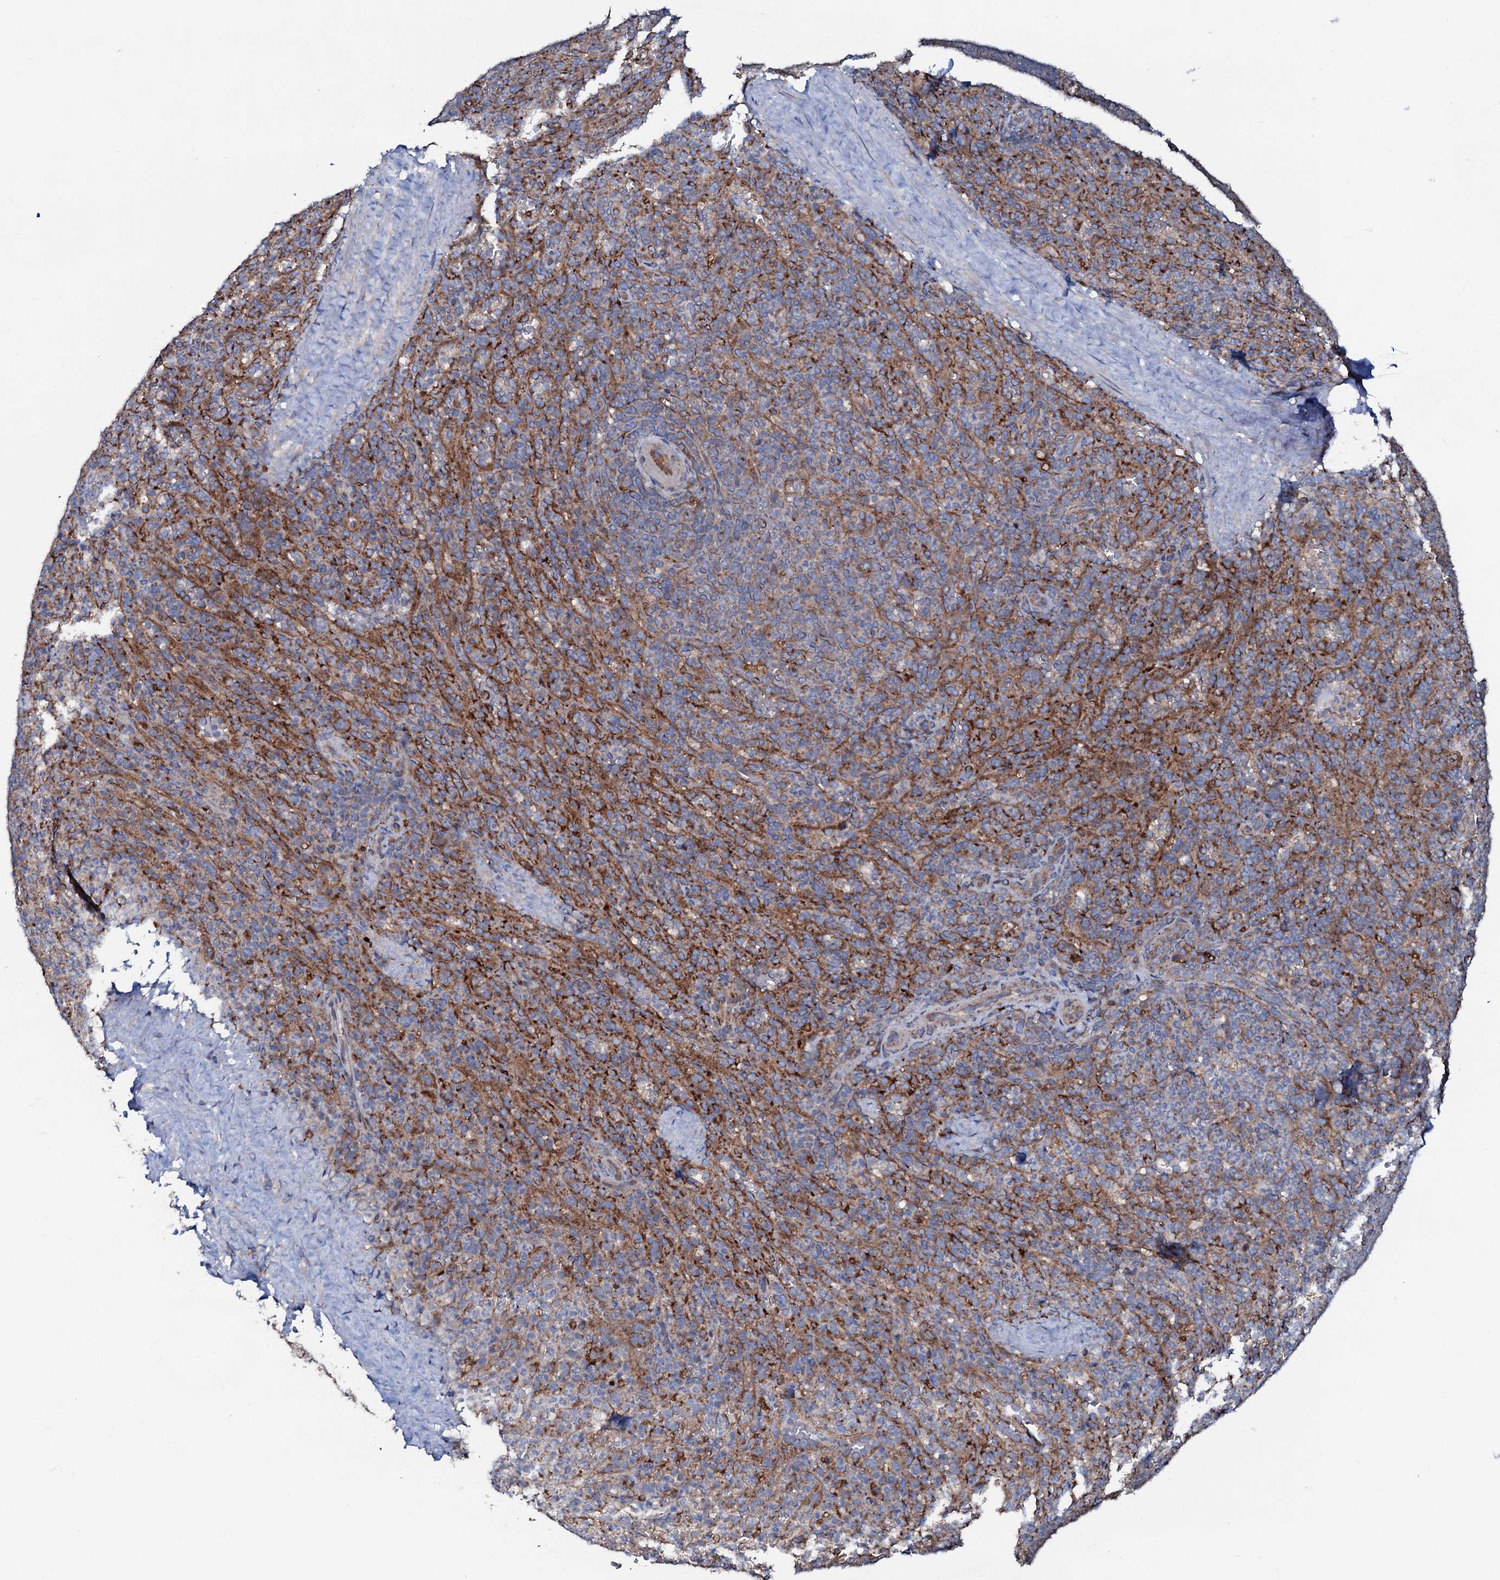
{"staining": {"intensity": "negative", "quantity": "none", "location": "none"}, "tissue": "spleen", "cell_type": "Cells in red pulp", "image_type": "normal", "snomed": [{"axis": "morphology", "description": "Normal tissue, NOS"}, {"axis": "topography", "description": "Spleen"}], "caption": "DAB (3,3'-diaminobenzidine) immunohistochemical staining of unremarkable human spleen exhibits no significant positivity in cells in red pulp.", "gene": "P2RX4", "patient": {"sex": "female", "age": 21}}